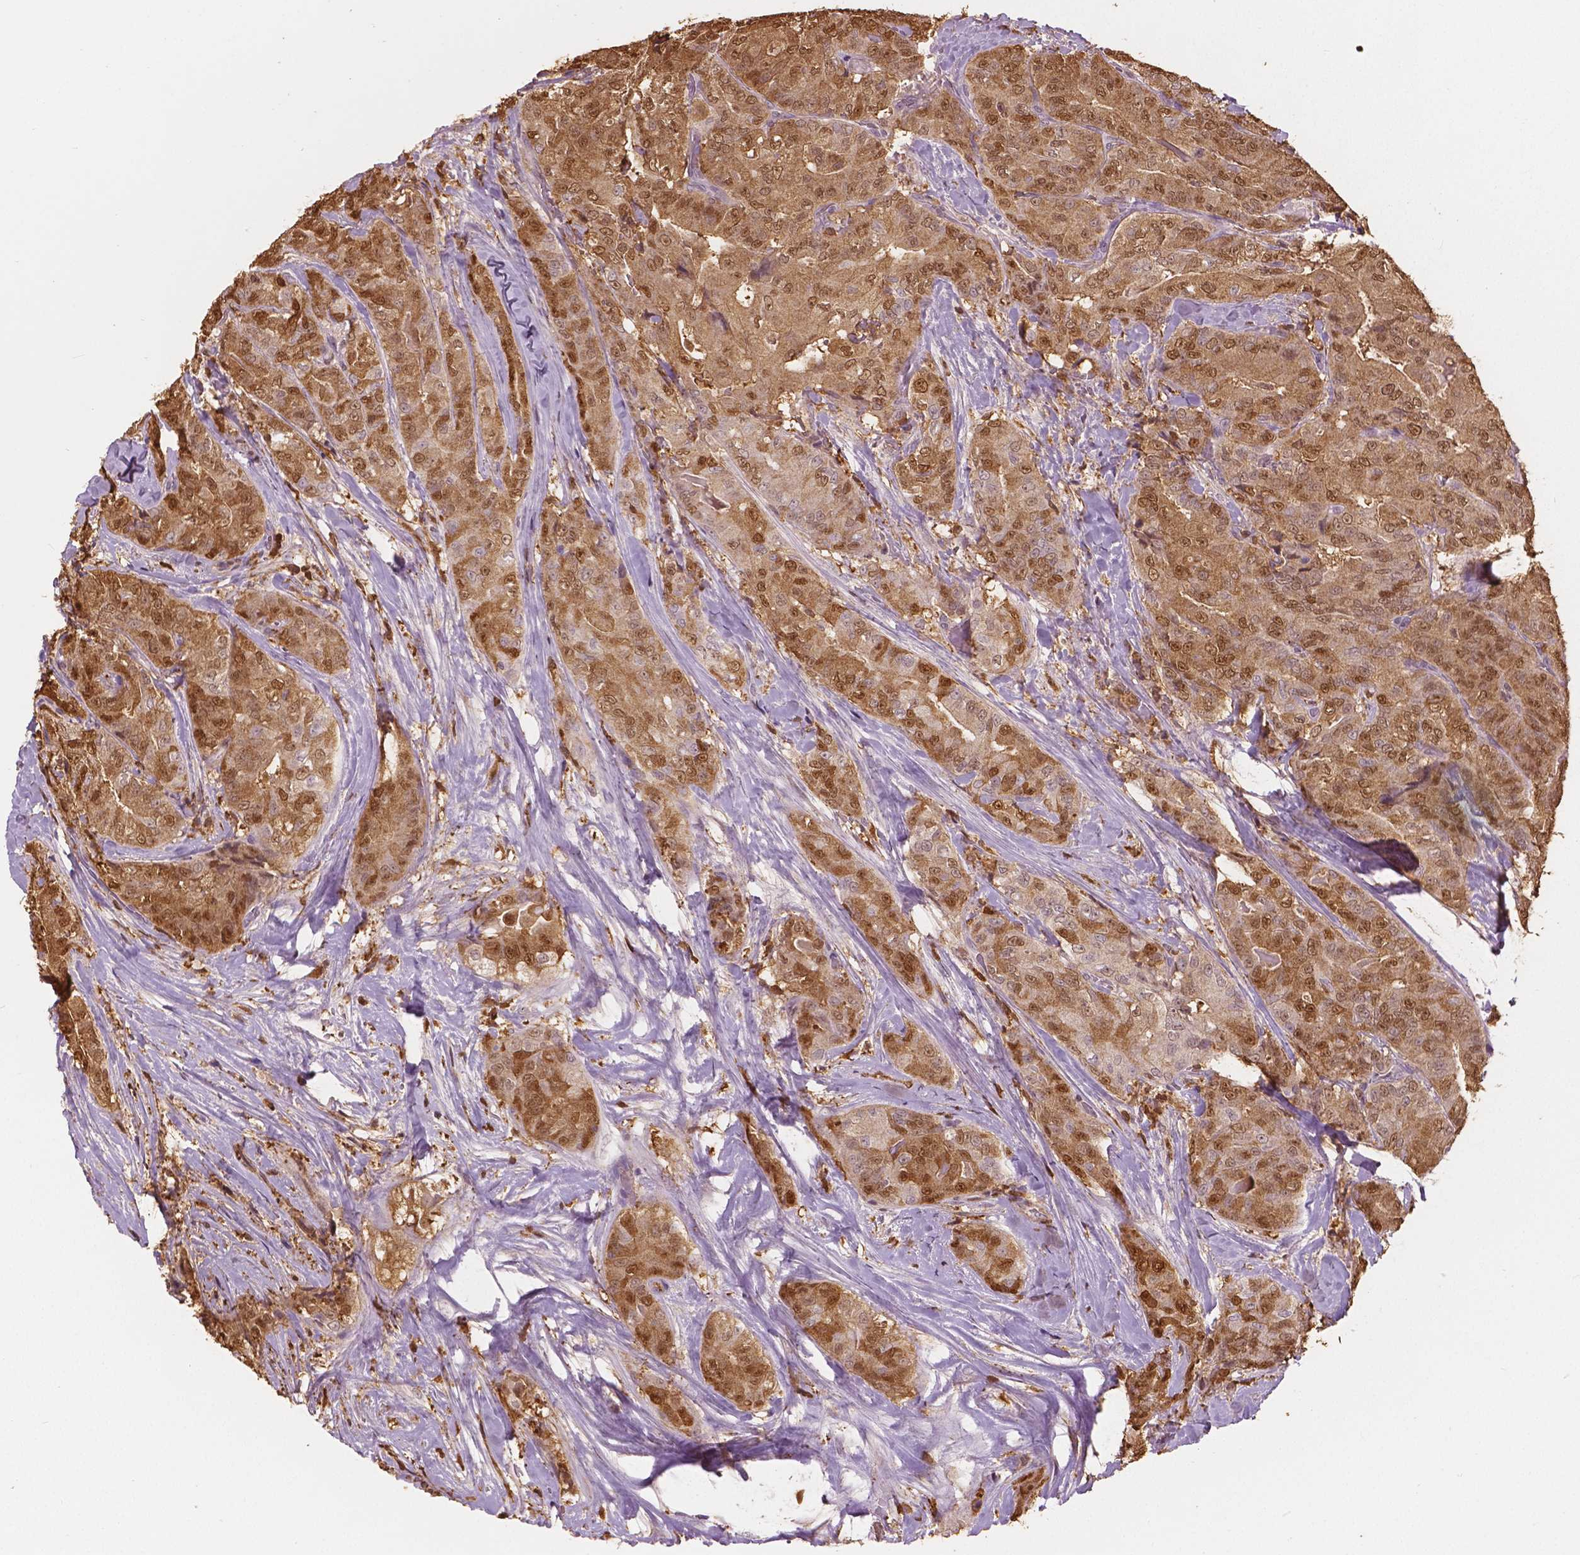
{"staining": {"intensity": "moderate", "quantity": ">75%", "location": "cytoplasmic/membranous,nuclear"}, "tissue": "thyroid cancer", "cell_type": "Tumor cells", "image_type": "cancer", "snomed": [{"axis": "morphology", "description": "Papillary adenocarcinoma, NOS"}, {"axis": "topography", "description": "Thyroid gland"}], "caption": "Papillary adenocarcinoma (thyroid) stained with IHC exhibits moderate cytoplasmic/membranous and nuclear expression in about >75% of tumor cells.", "gene": "S100A4", "patient": {"sex": "male", "age": 61}}